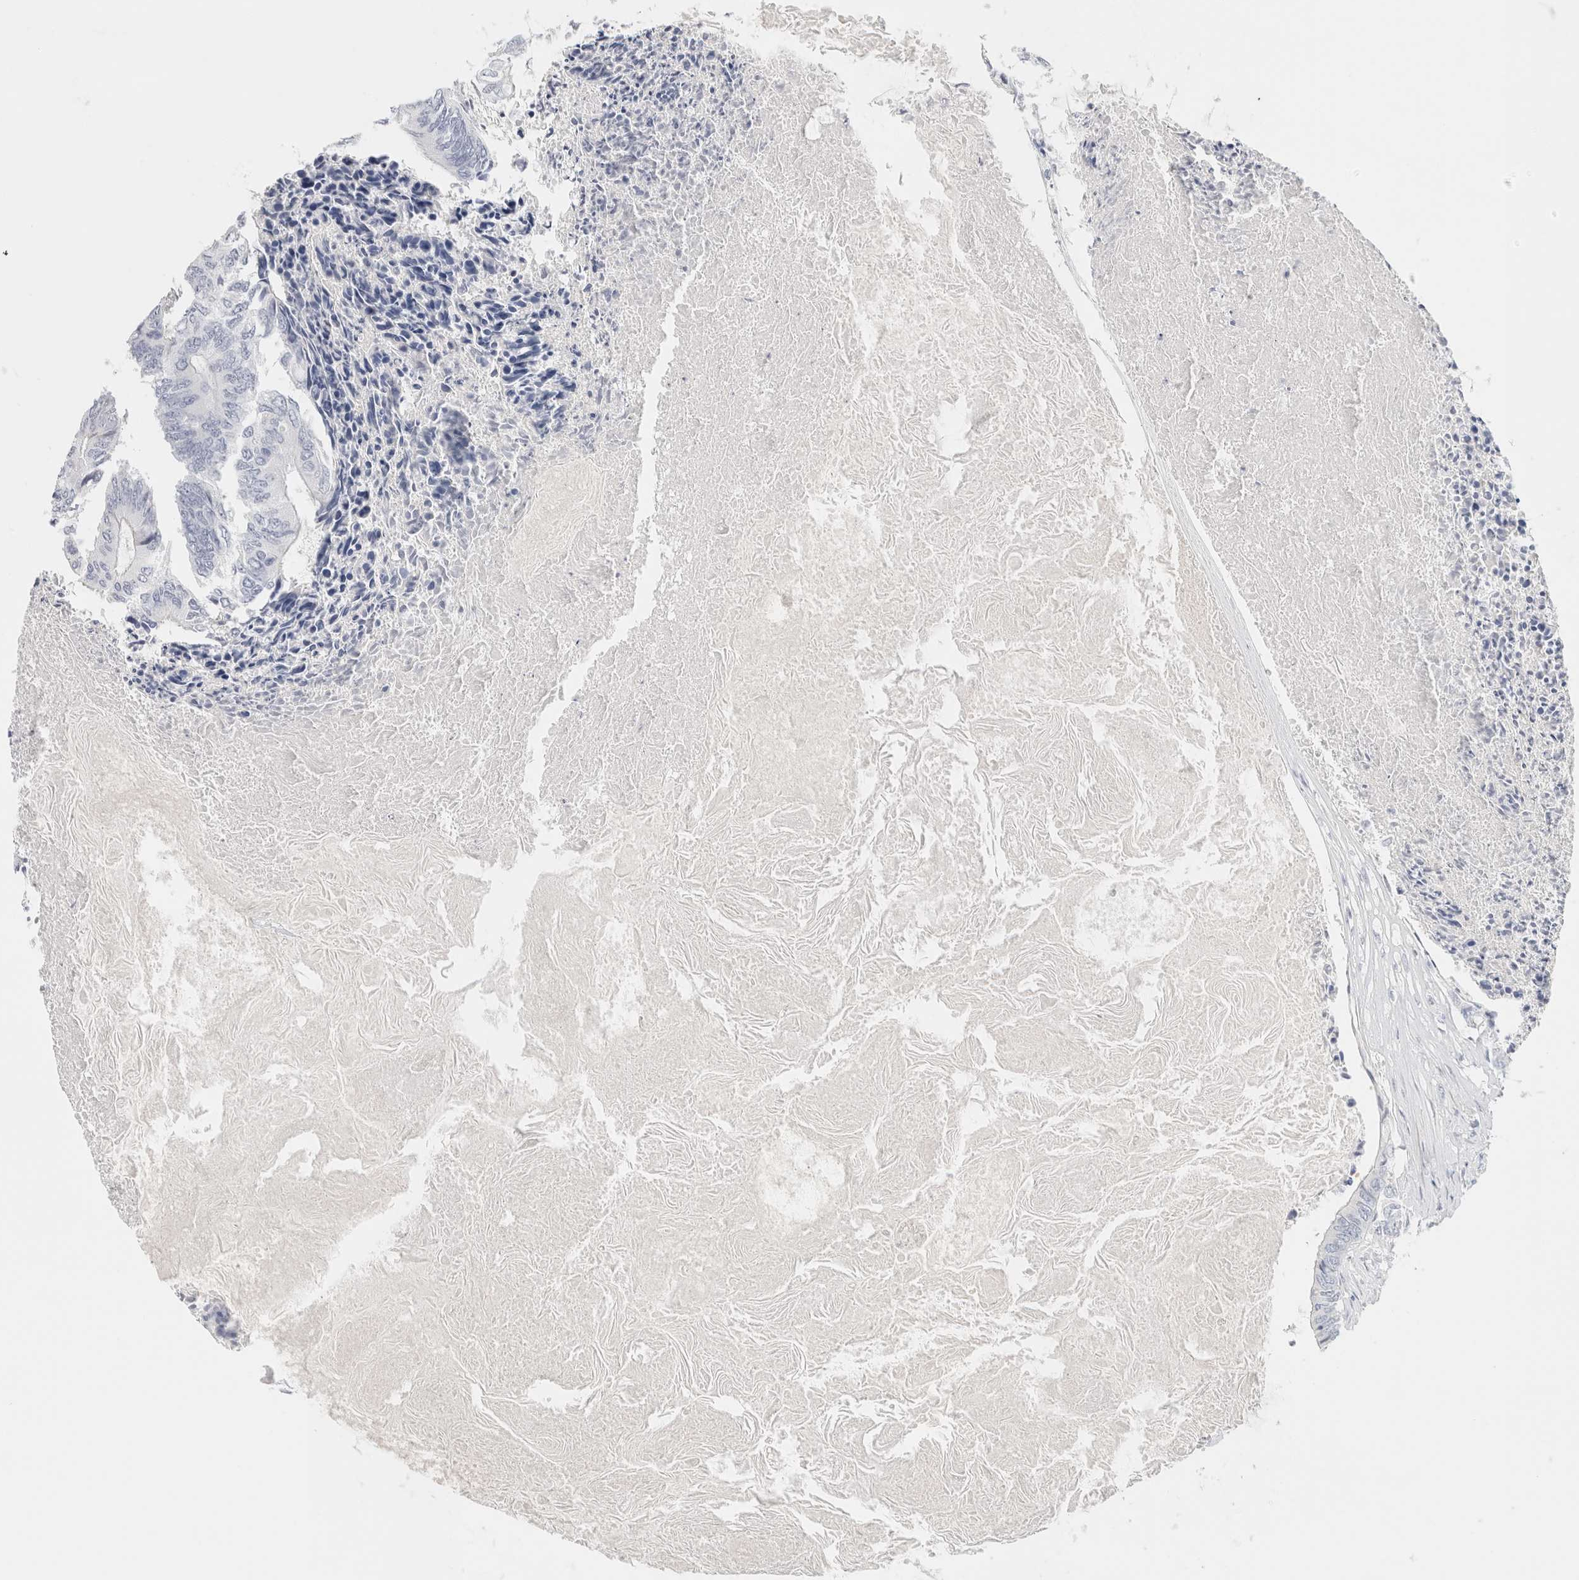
{"staining": {"intensity": "negative", "quantity": "none", "location": "none"}, "tissue": "colorectal cancer", "cell_type": "Tumor cells", "image_type": "cancer", "snomed": [{"axis": "morphology", "description": "Adenocarcinoma, NOS"}, {"axis": "topography", "description": "Rectum"}], "caption": "A high-resolution histopathology image shows immunohistochemistry staining of adenocarcinoma (colorectal), which exhibits no significant expression in tumor cells.", "gene": "NEFM", "patient": {"sex": "male", "age": 63}}